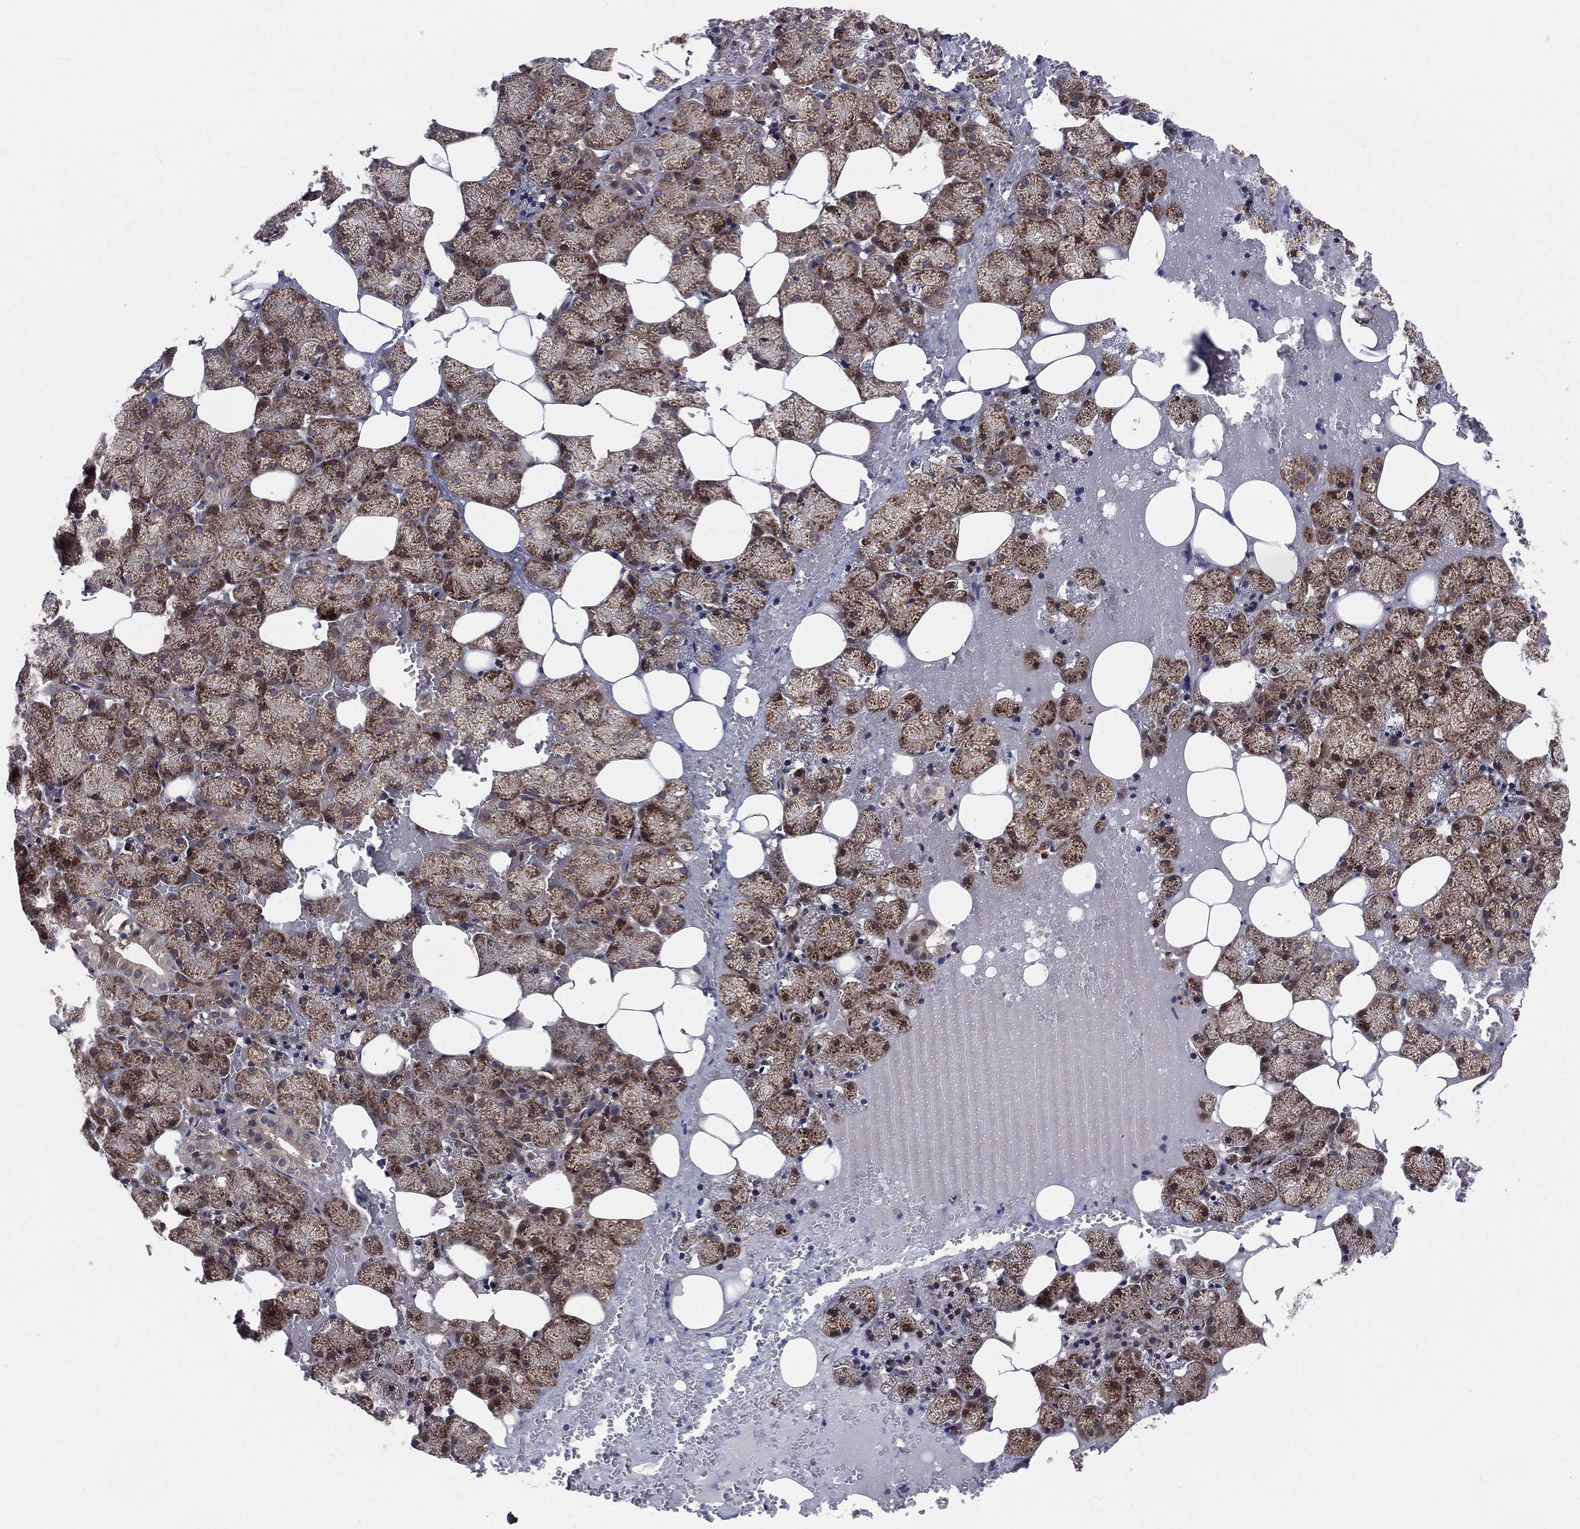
{"staining": {"intensity": "moderate", "quantity": ">75%", "location": "cytoplasmic/membranous"}, "tissue": "salivary gland", "cell_type": "Glandular cells", "image_type": "normal", "snomed": [{"axis": "morphology", "description": "Normal tissue, NOS"}, {"axis": "topography", "description": "Salivary gland"}], "caption": "This micrograph displays IHC staining of unremarkable human salivary gland, with medium moderate cytoplasmic/membranous staining in about >75% of glandular cells.", "gene": "ARL3", "patient": {"sex": "male", "age": 38}}